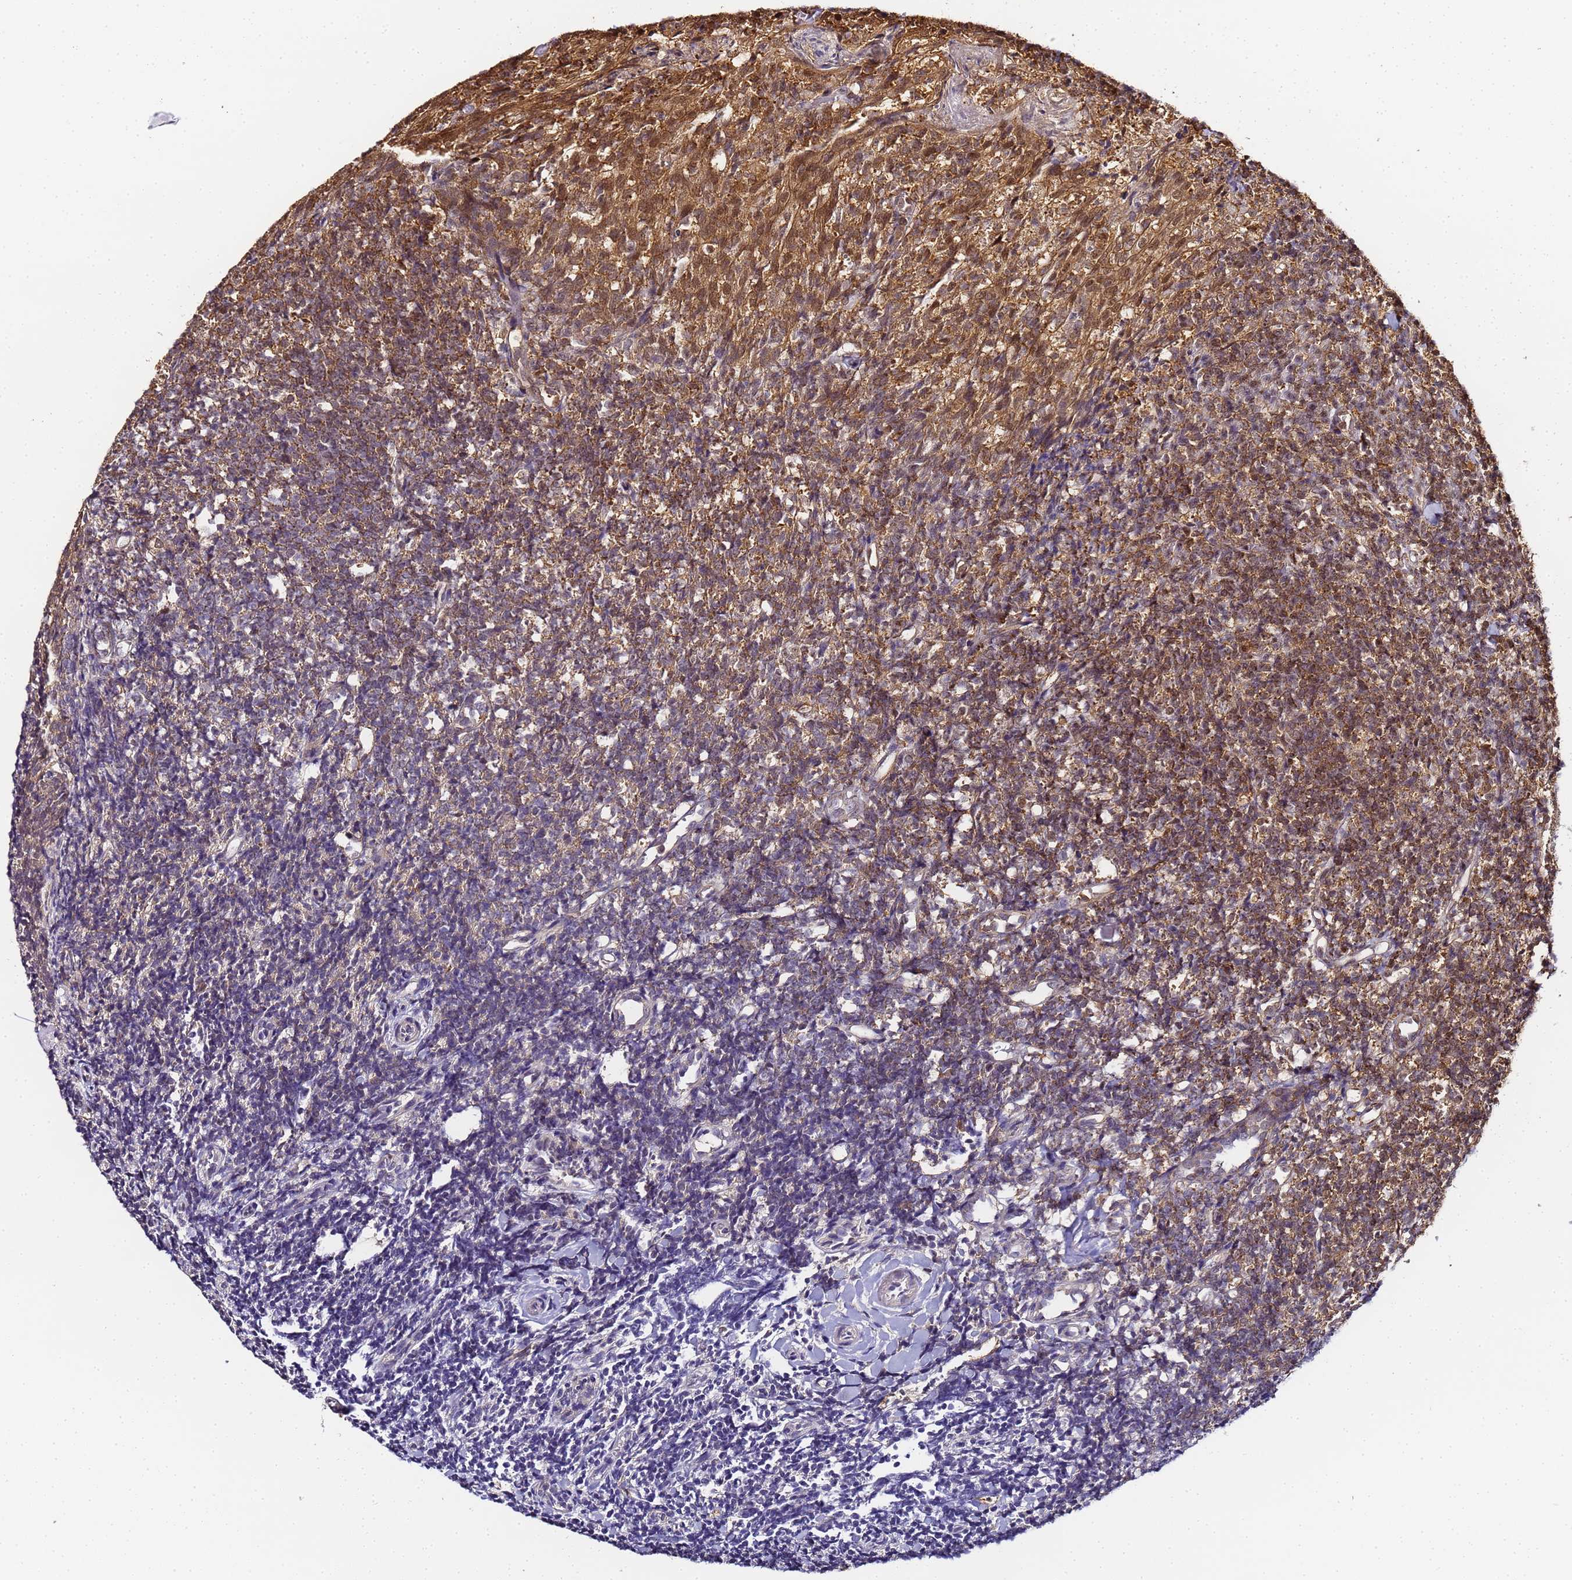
{"staining": {"intensity": "strong", "quantity": ">75%", "location": "cytoplasmic/membranous"}, "tissue": "tonsil", "cell_type": "Germinal center cells", "image_type": "normal", "snomed": [{"axis": "morphology", "description": "Normal tissue, NOS"}, {"axis": "topography", "description": "Tonsil"}], "caption": "The image displays staining of benign tonsil, revealing strong cytoplasmic/membranous protein staining (brown color) within germinal center cells. (Brightfield microscopy of DAB IHC at high magnification).", "gene": "PPP4C", "patient": {"sex": "female", "age": 10}}